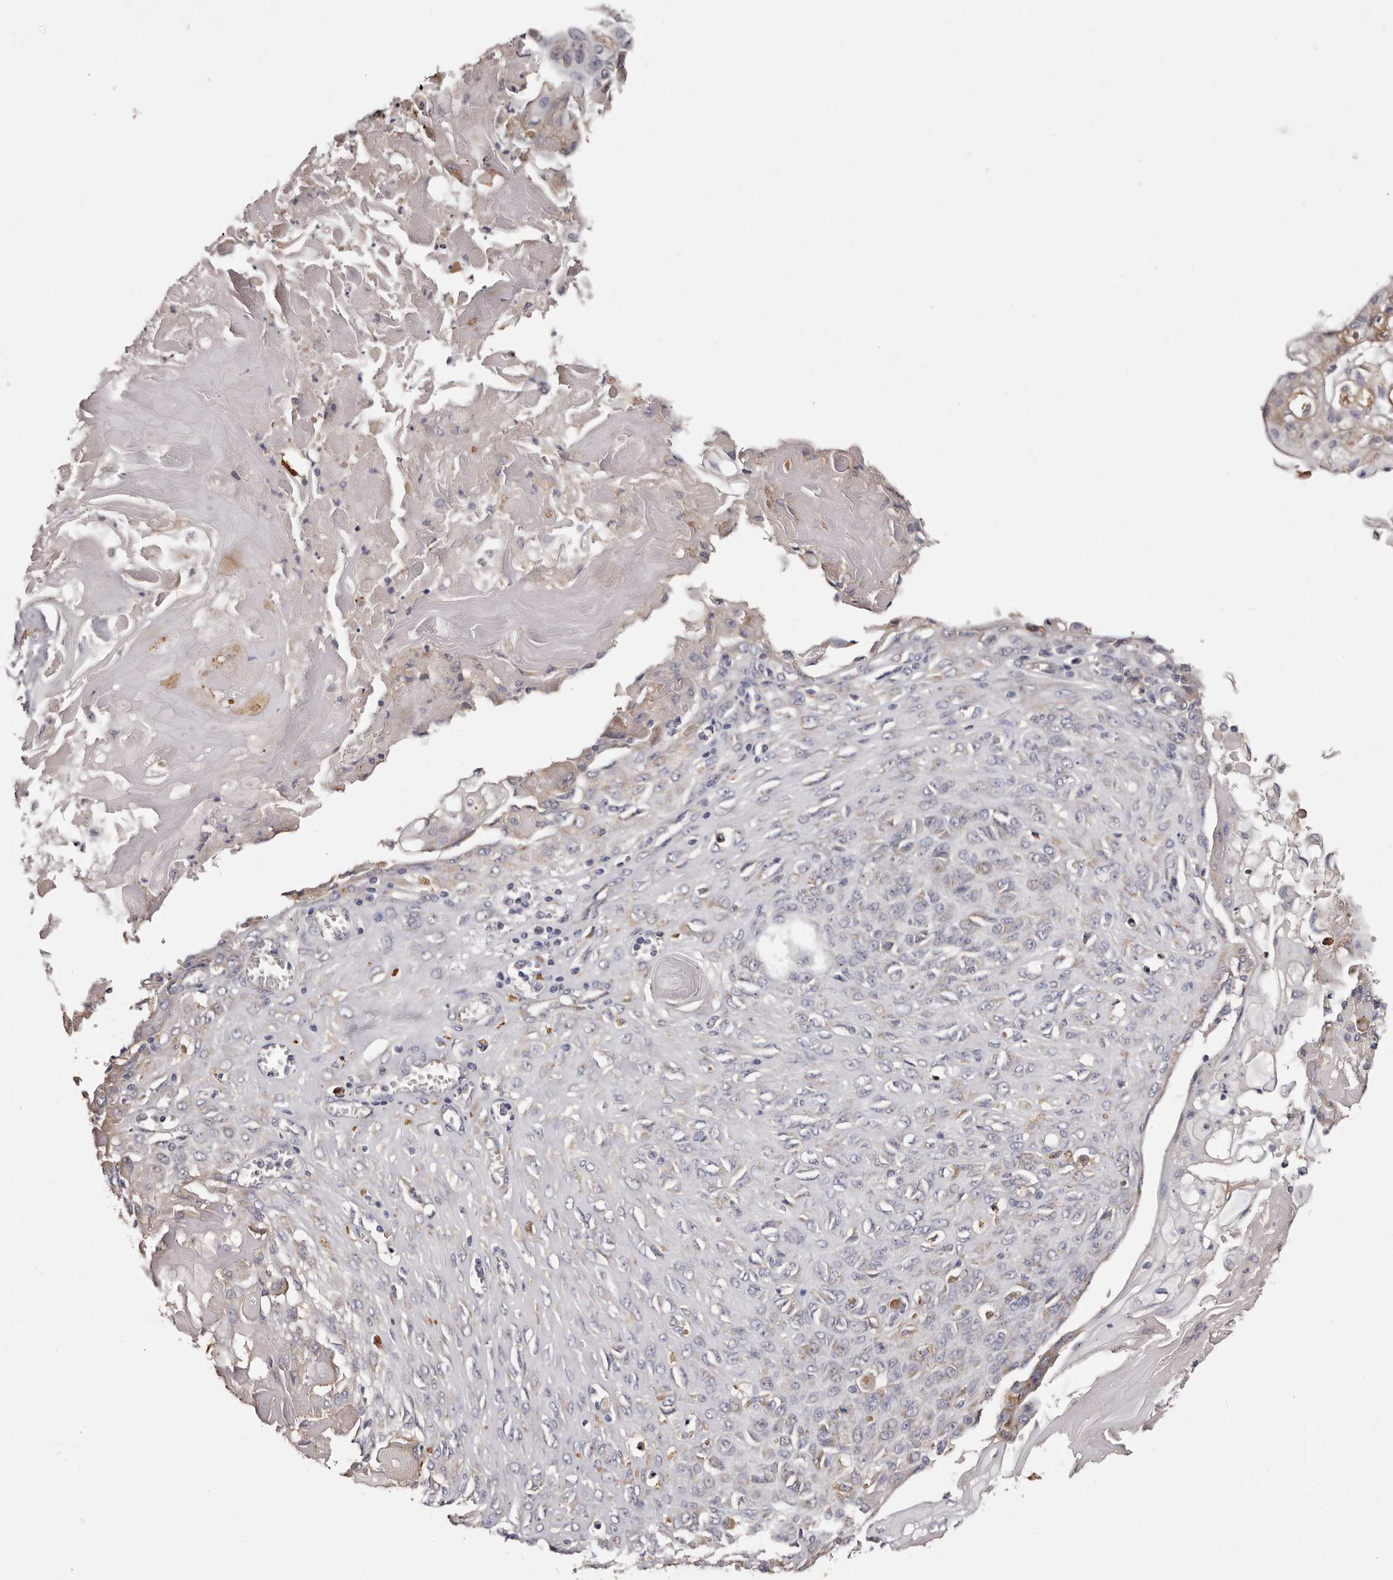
{"staining": {"intensity": "moderate", "quantity": "<25%", "location": "cytoplasmic/membranous"}, "tissue": "endometrial cancer", "cell_type": "Tumor cells", "image_type": "cancer", "snomed": [{"axis": "morphology", "description": "Adenocarcinoma, NOS"}, {"axis": "topography", "description": "Endometrium"}], "caption": "A brown stain labels moderate cytoplasmic/membranous staining of a protein in endometrial cancer tumor cells.", "gene": "ETNK1", "patient": {"sex": "female", "age": 32}}